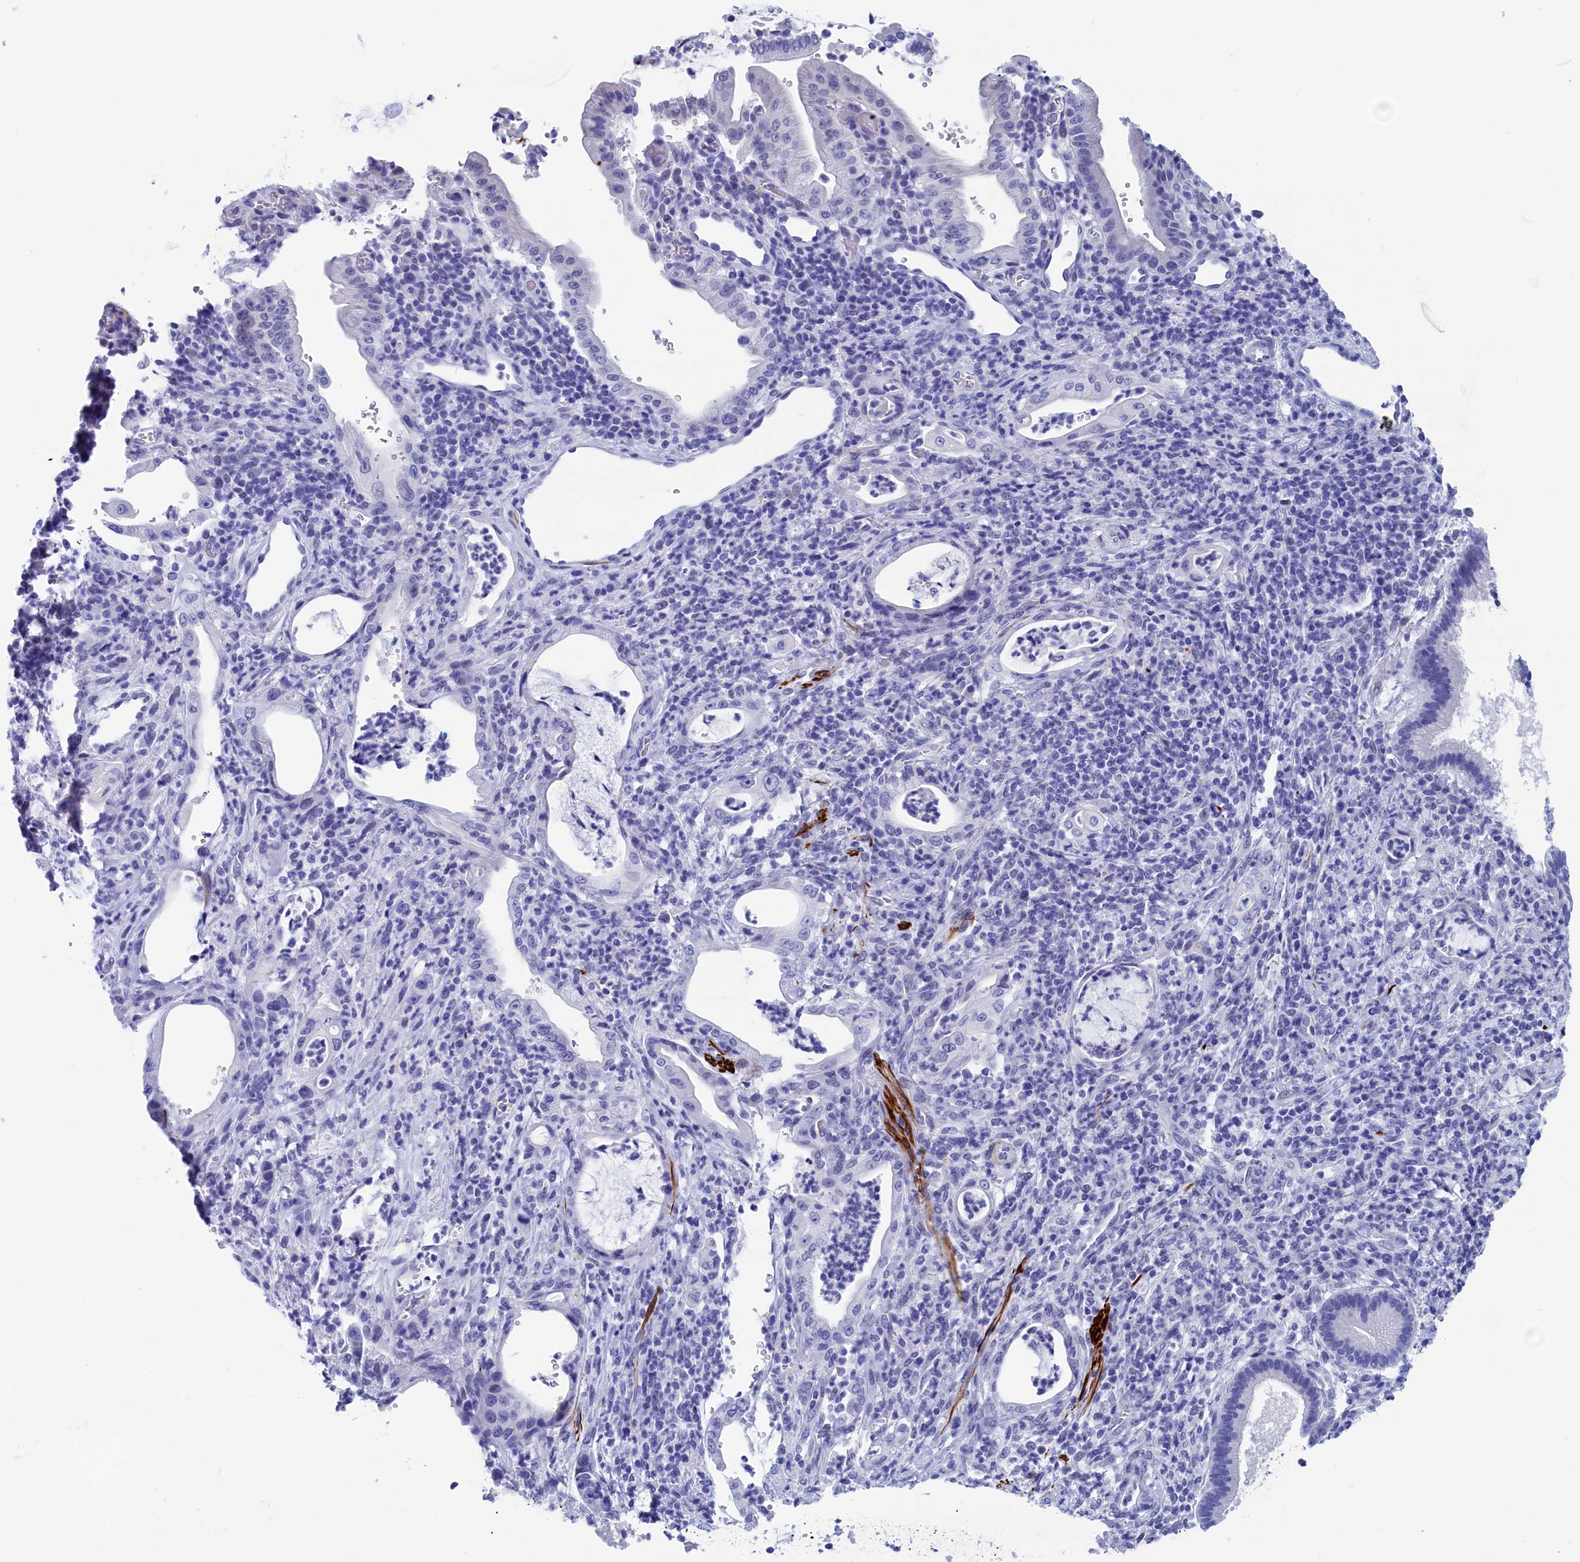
{"staining": {"intensity": "negative", "quantity": "none", "location": "none"}, "tissue": "pancreatic cancer", "cell_type": "Tumor cells", "image_type": "cancer", "snomed": [{"axis": "morphology", "description": "Normal tissue, NOS"}, {"axis": "morphology", "description": "Adenocarcinoma, NOS"}, {"axis": "topography", "description": "Pancreas"}], "caption": "An immunohistochemistry image of pancreatic adenocarcinoma is shown. There is no staining in tumor cells of pancreatic adenocarcinoma.", "gene": "WDR83", "patient": {"sex": "female", "age": 55}}